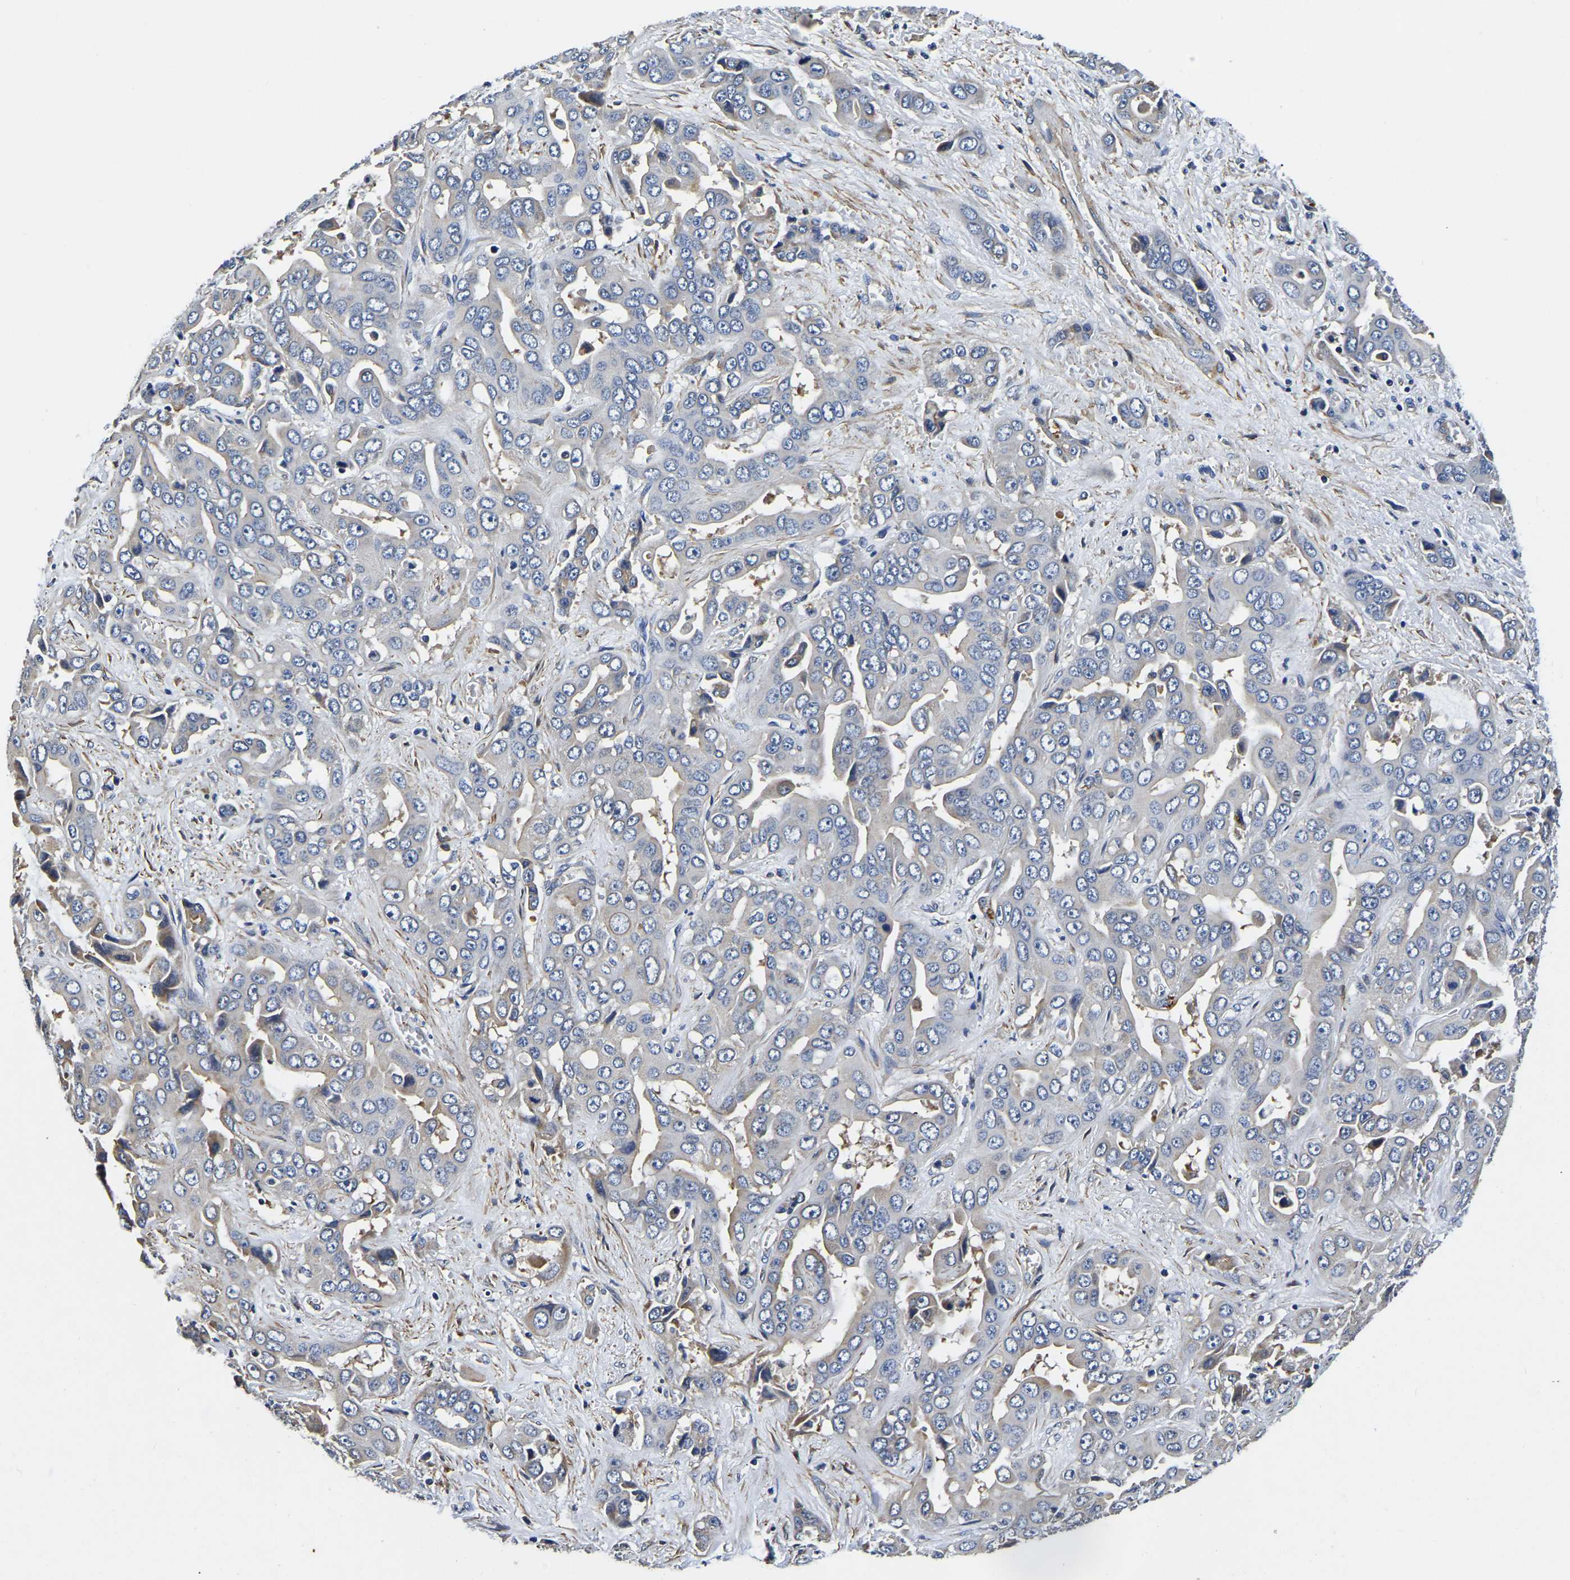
{"staining": {"intensity": "negative", "quantity": "none", "location": "none"}, "tissue": "liver cancer", "cell_type": "Tumor cells", "image_type": "cancer", "snomed": [{"axis": "morphology", "description": "Cholangiocarcinoma"}, {"axis": "topography", "description": "Liver"}], "caption": "Immunohistochemical staining of liver cancer demonstrates no significant expression in tumor cells. (DAB (3,3'-diaminobenzidine) immunohistochemistry (IHC) visualized using brightfield microscopy, high magnification).", "gene": "KCTD17", "patient": {"sex": "female", "age": 52}}